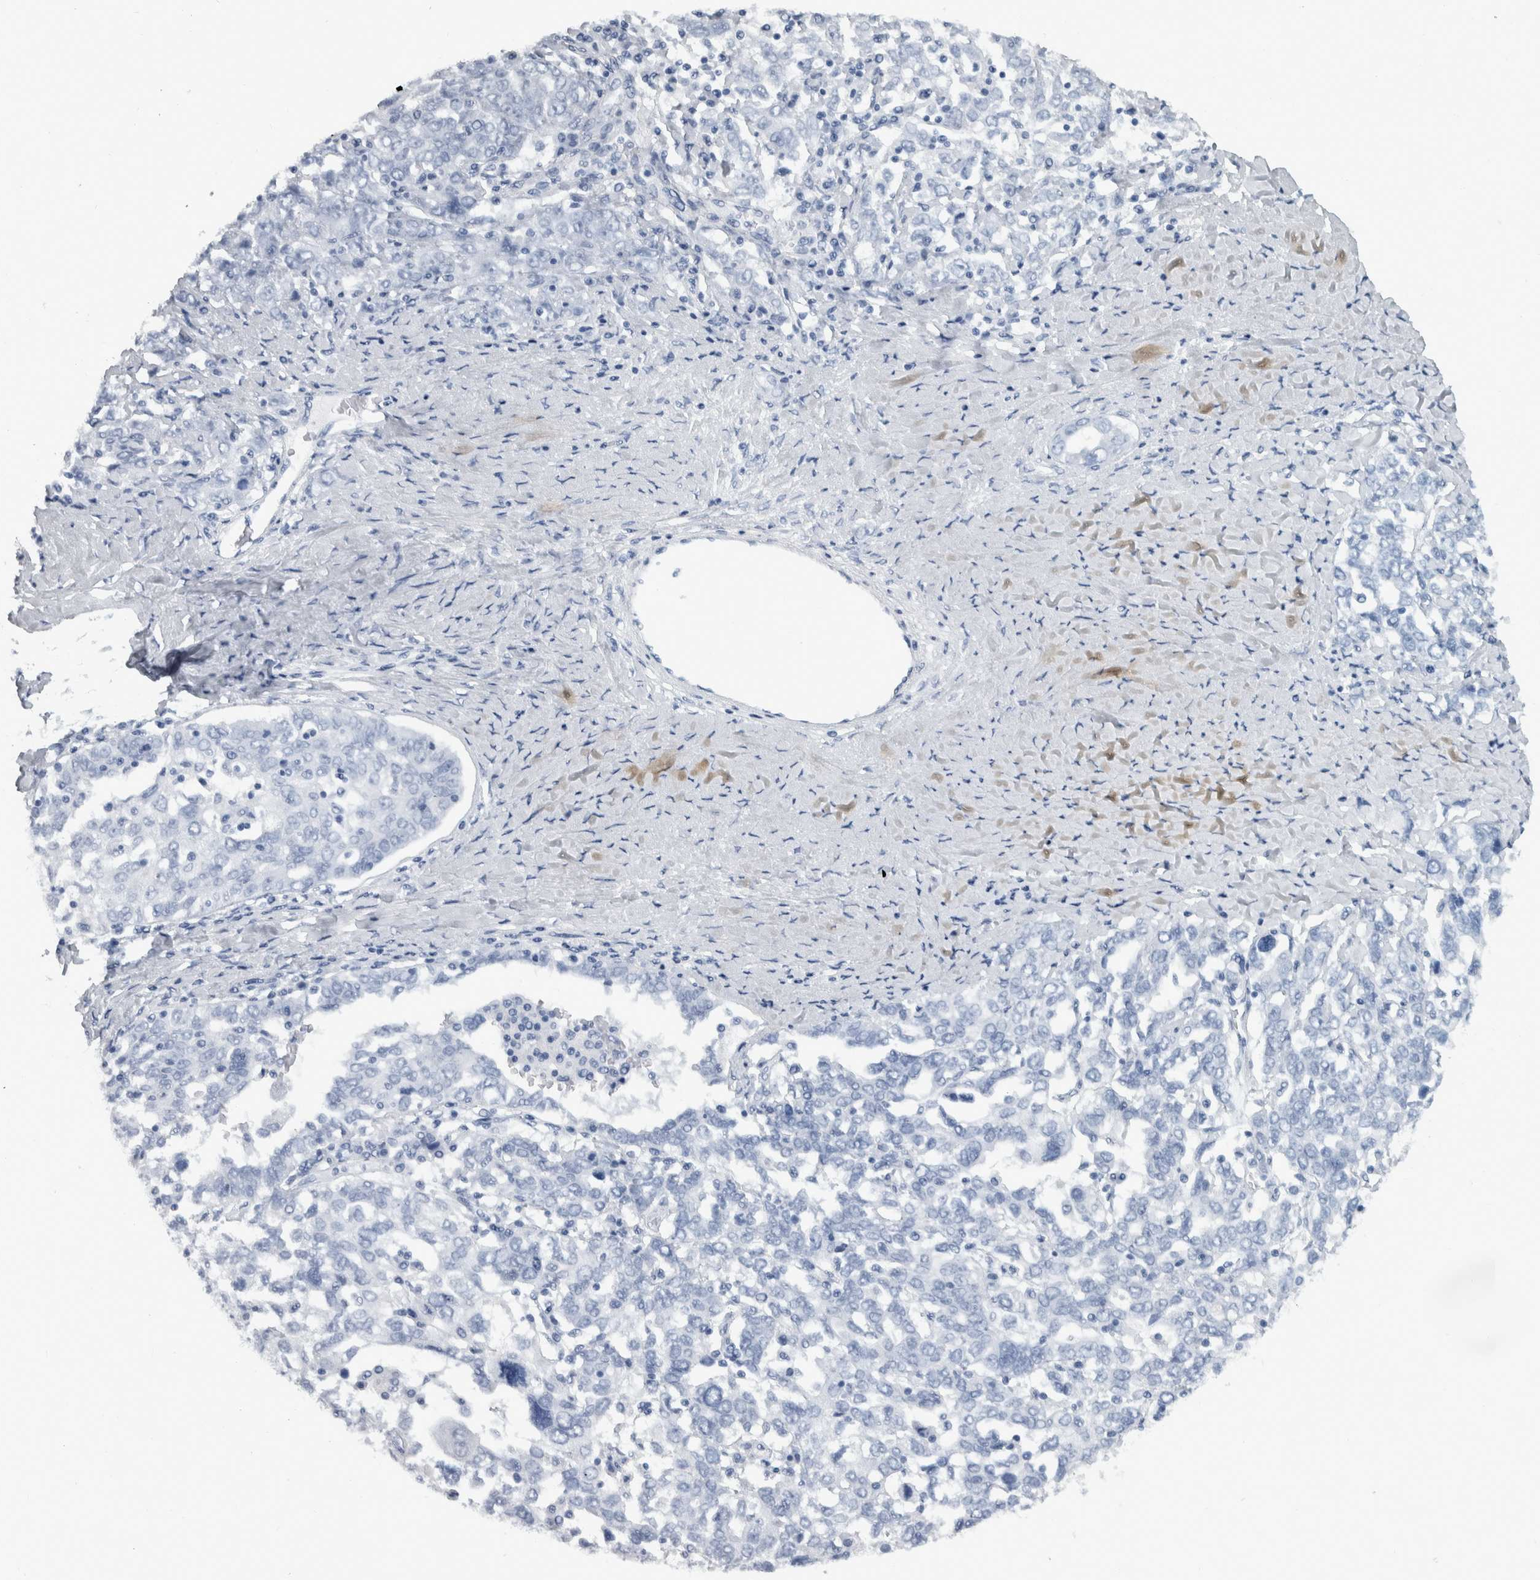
{"staining": {"intensity": "negative", "quantity": "none", "location": "none"}, "tissue": "ovarian cancer", "cell_type": "Tumor cells", "image_type": "cancer", "snomed": [{"axis": "morphology", "description": "Carcinoma, endometroid"}, {"axis": "topography", "description": "Ovary"}], "caption": "Photomicrograph shows no significant protein staining in tumor cells of ovarian cancer.", "gene": "CDH17", "patient": {"sex": "female", "age": 62}}